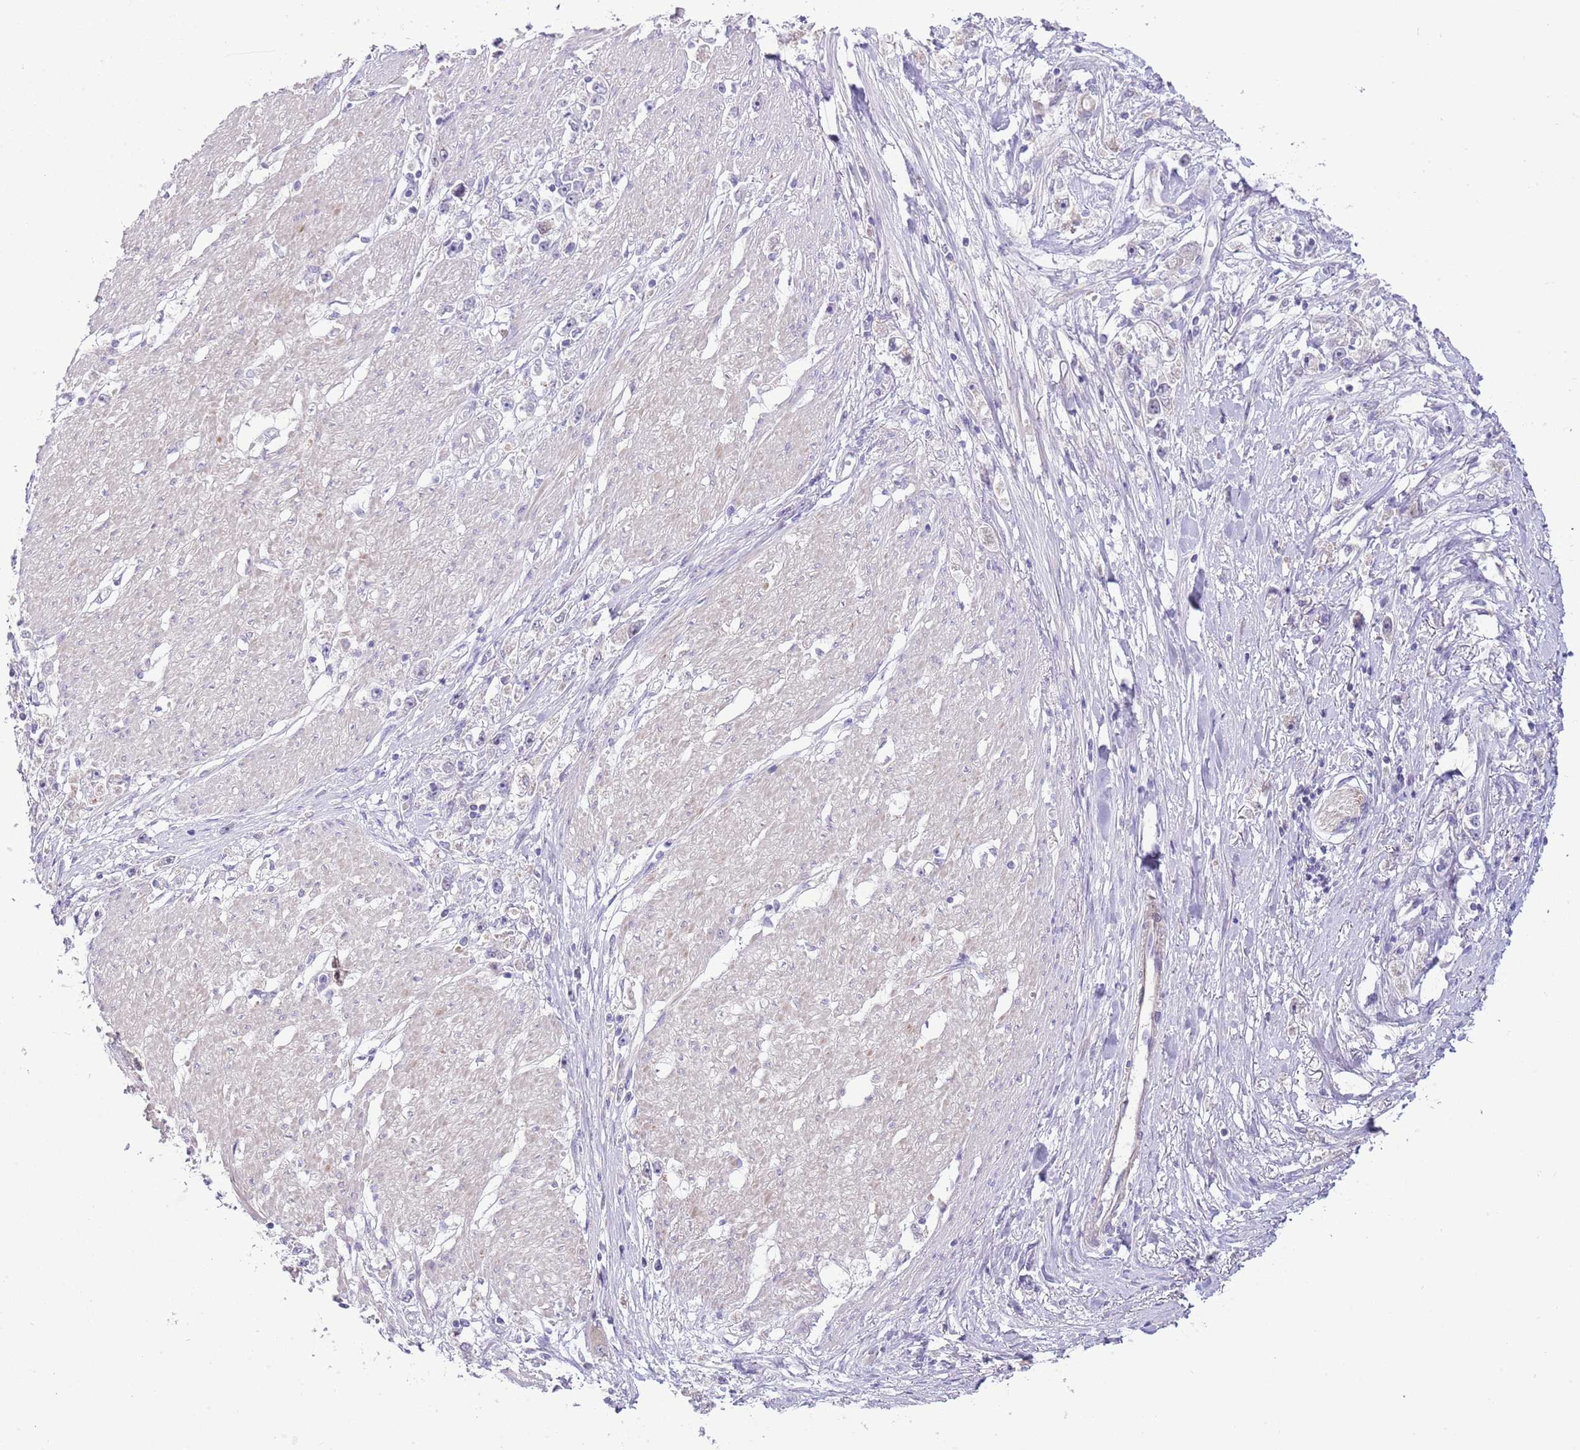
{"staining": {"intensity": "negative", "quantity": "none", "location": "none"}, "tissue": "stomach cancer", "cell_type": "Tumor cells", "image_type": "cancer", "snomed": [{"axis": "morphology", "description": "Adenocarcinoma, NOS"}, {"axis": "topography", "description": "Stomach"}], "caption": "IHC photomicrograph of human stomach adenocarcinoma stained for a protein (brown), which shows no positivity in tumor cells.", "gene": "FBRSL1", "patient": {"sex": "female", "age": 59}}